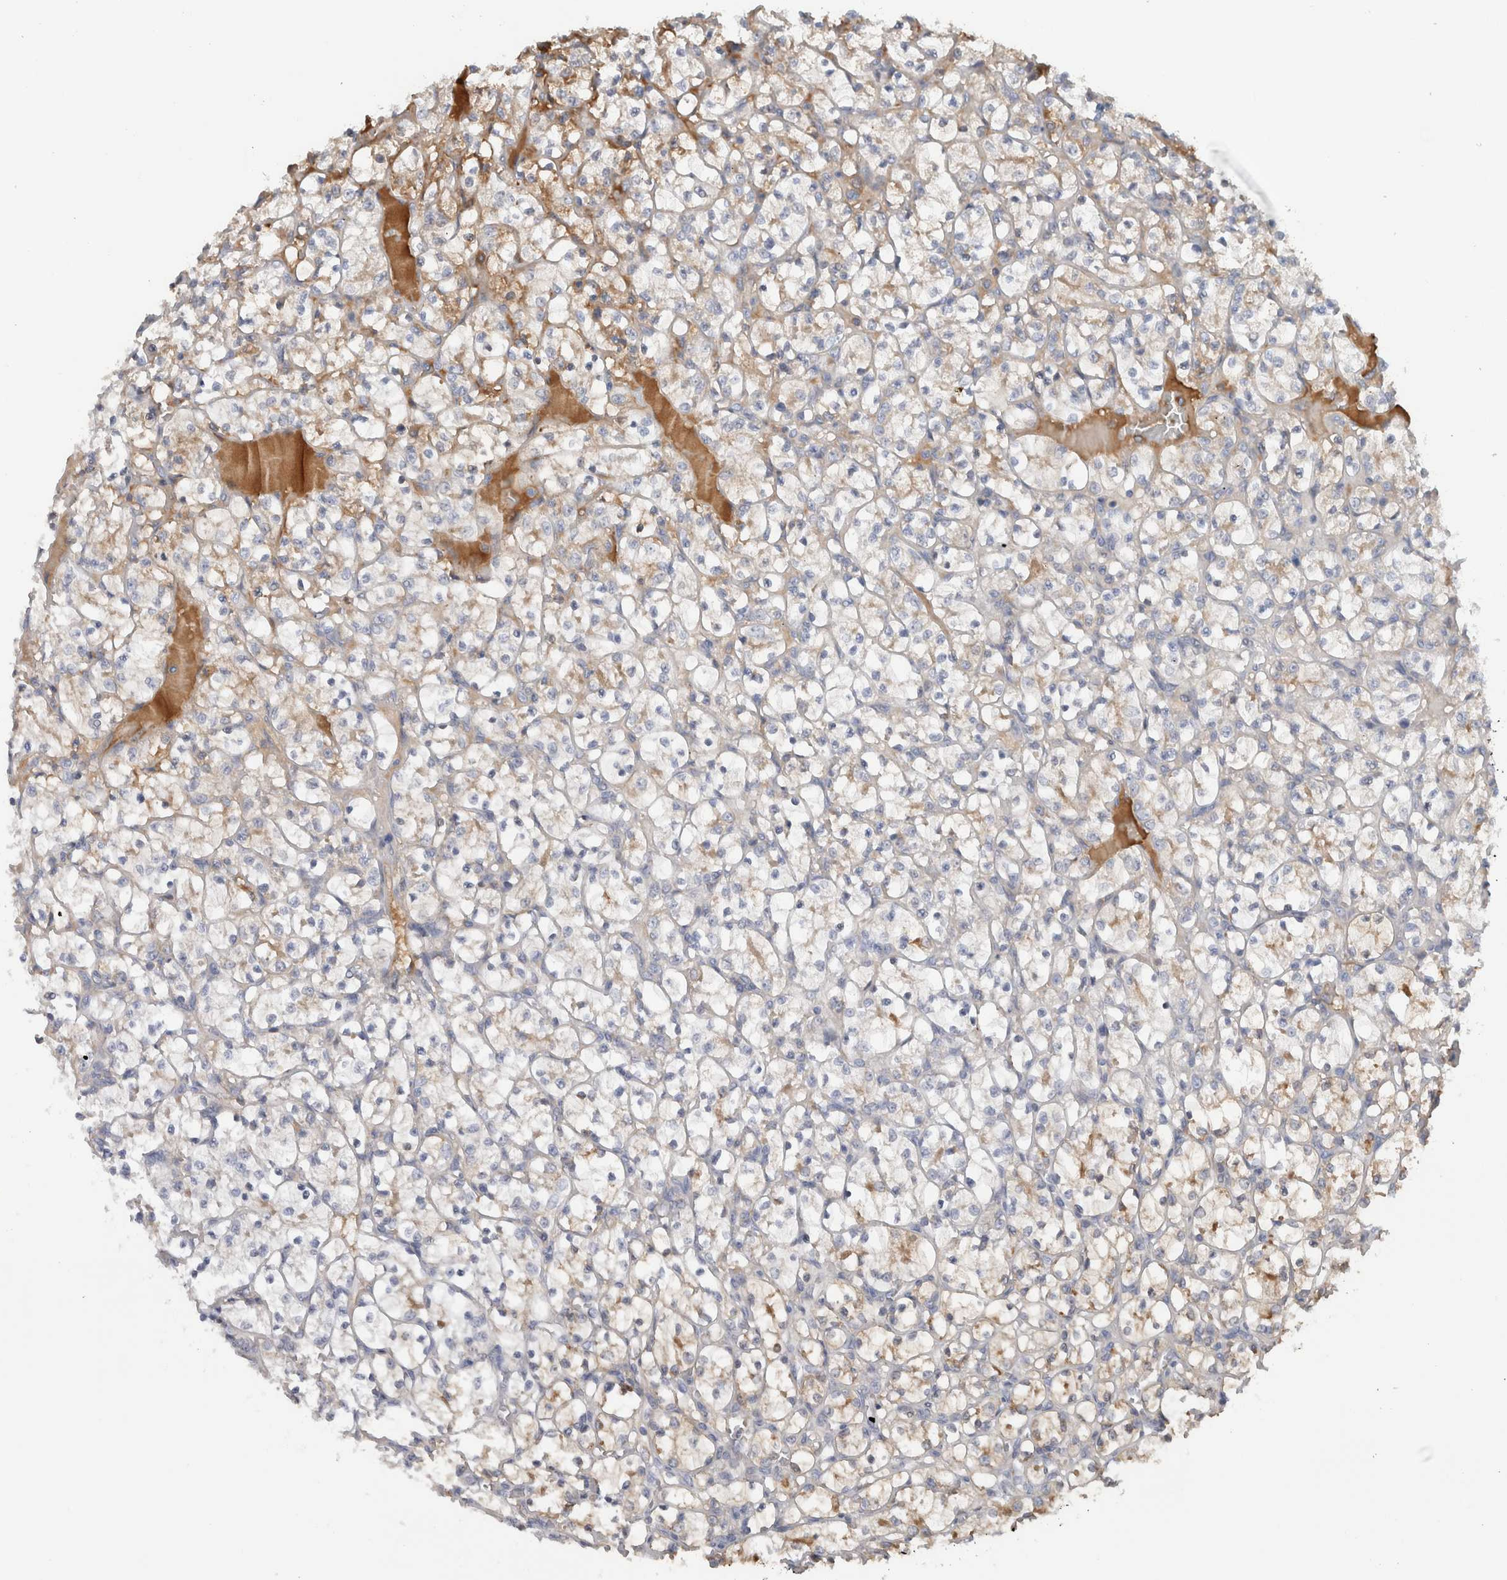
{"staining": {"intensity": "moderate", "quantity": "<25%", "location": "cytoplasmic/membranous"}, "tissue": "renal cancer", "cell_type": "Tumor cells", "image_type": "cancer", "snomed": [{"axis": "morphology", "description": "Adenocarcinoma, NOS"}, {"axis": "topography", "description": "Kidney"}], "caption": "Immunohistochemical staining of adenocarcinoma (renal) demonstrates low levels of moderate cytoplasmic/membranous staining in about <25% of tumor cells. Nuclei are stained in blue.", "gene": "CFI", "patient": {"sex": "female", "age": 69}}